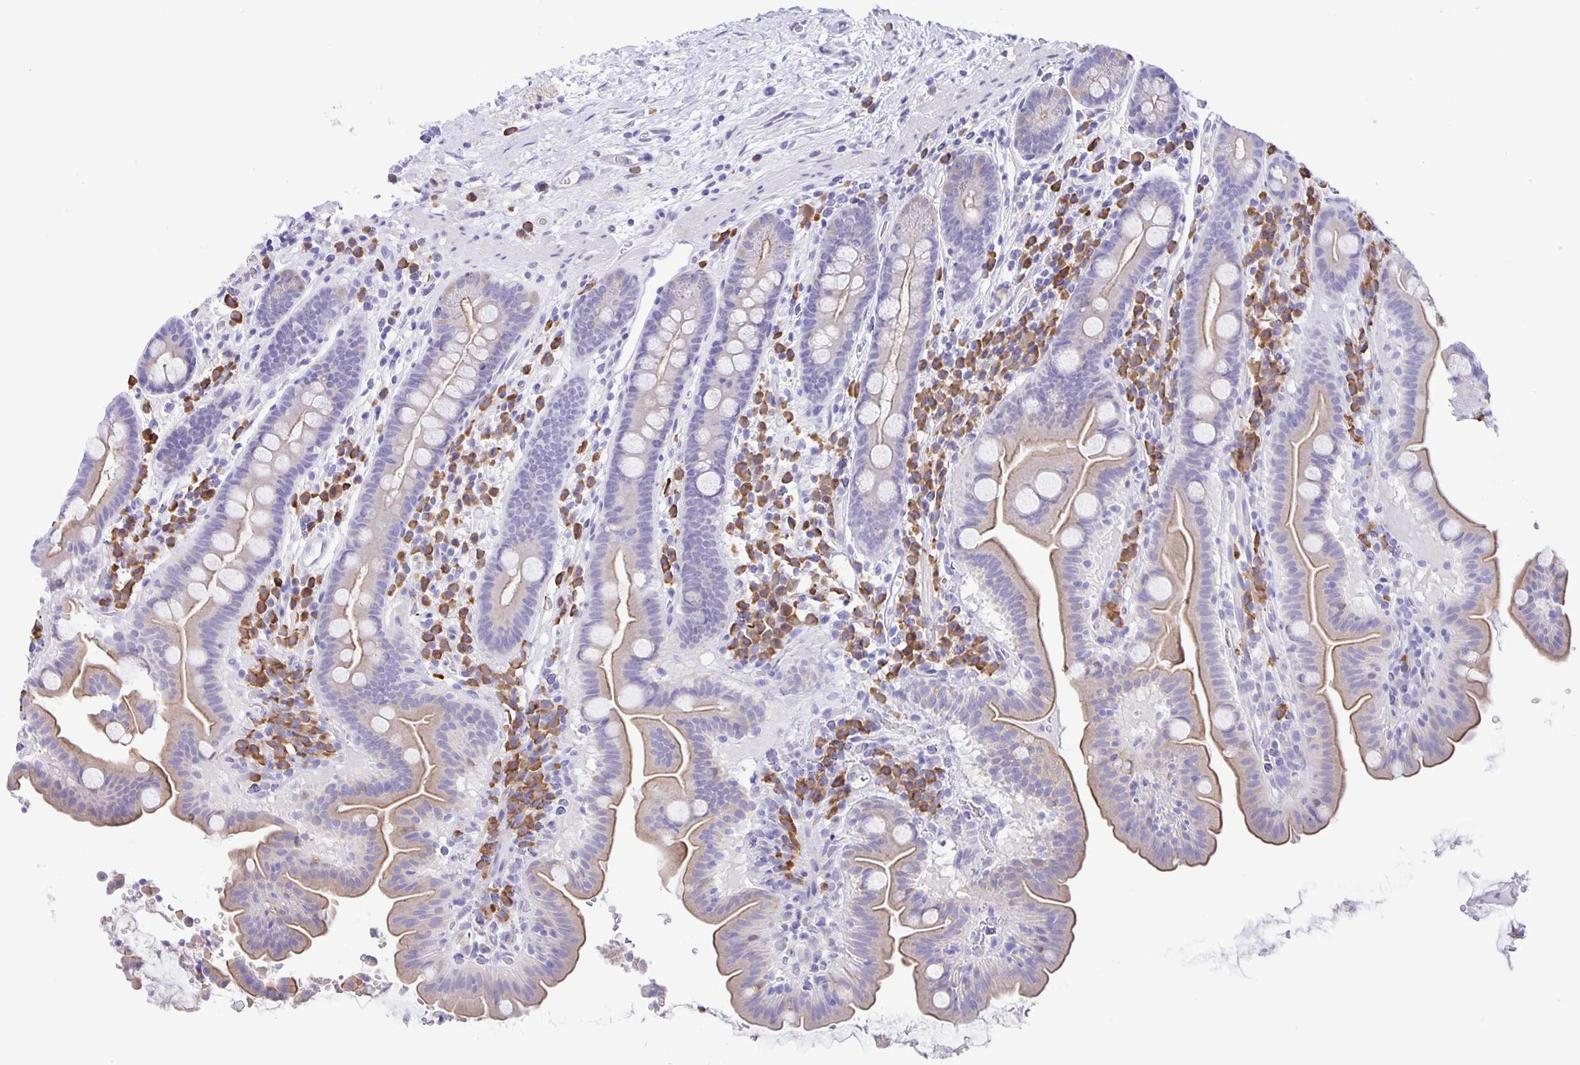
{"staining": {"intensity": "weak", "quantity": "25%-75%", "location": "cytoplasmic/membranous"}, "tissue": "small intestine", "cell_type": "Glandular cells", "image_type": "normal", "snomed": [{"axis": "morphology", "description": "Normal tissue, NOS"}, {"axis": "topography", "description": "Small intestine"}], "caption": "An immunohistochemistry image of unremarkable tissue is shown. Protein staining in brown highlights weak cytoplasmic/membranous positivity in small intestine within glandular cells.", "gene": "ERMN", "patient": {"sex": "male", "age": 26}}